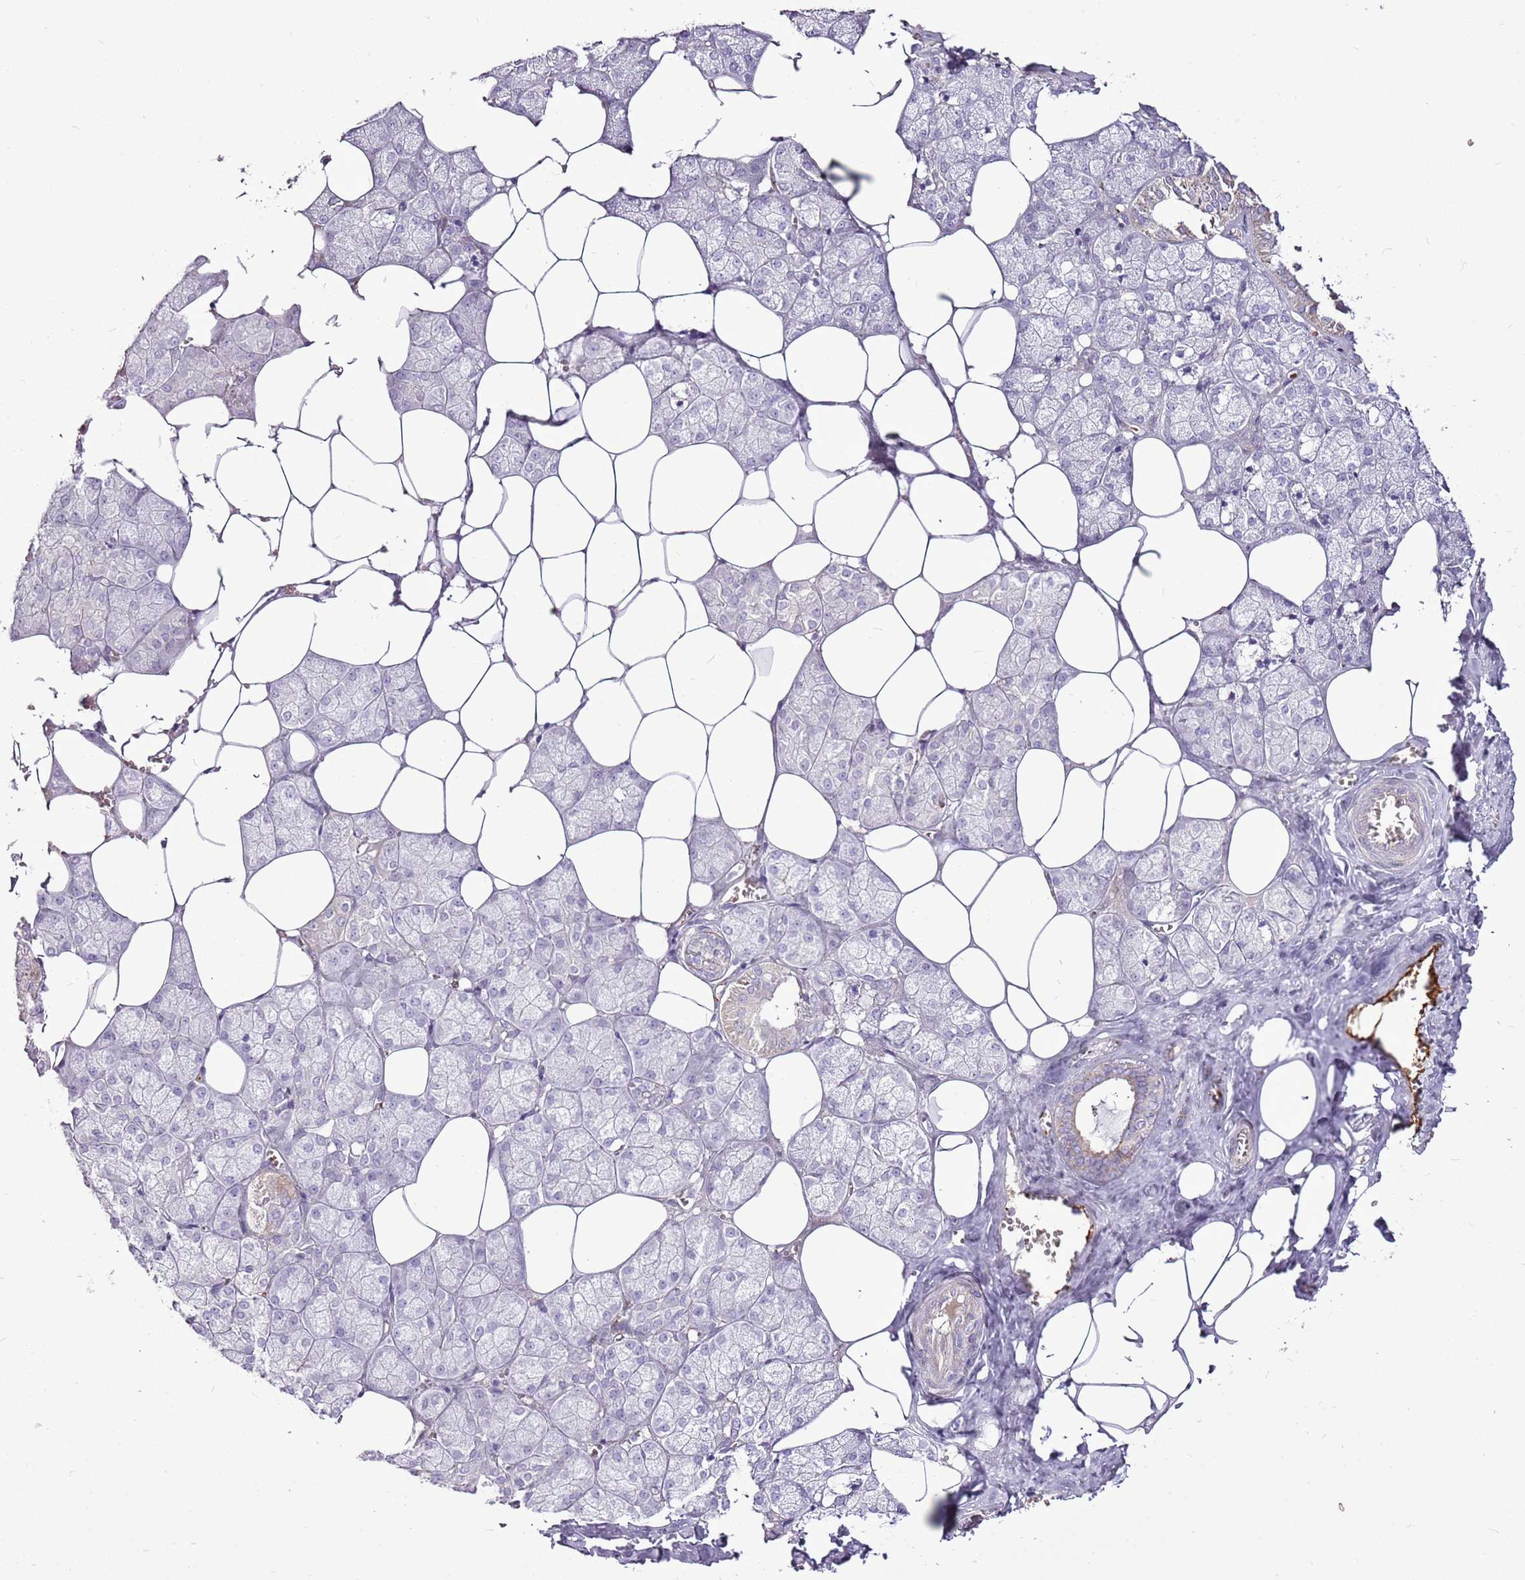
{"staining": {"intensity": "negative", "quantity": "none", "location": "none"}, "tissue": "salivary gland", "cell_type": "Glandular cells", "image_type": "normal", "snomed": [{"axis": "morphology", "description": "Normal tissue, NOS"}, {"axis": "topography", "description": "Salivary gland"}], "caption": "Glandular cells show no significant positivity in benign salivary gland.", "gene": "CHAC2", "patient": {"sex": "male", "age": 62}}